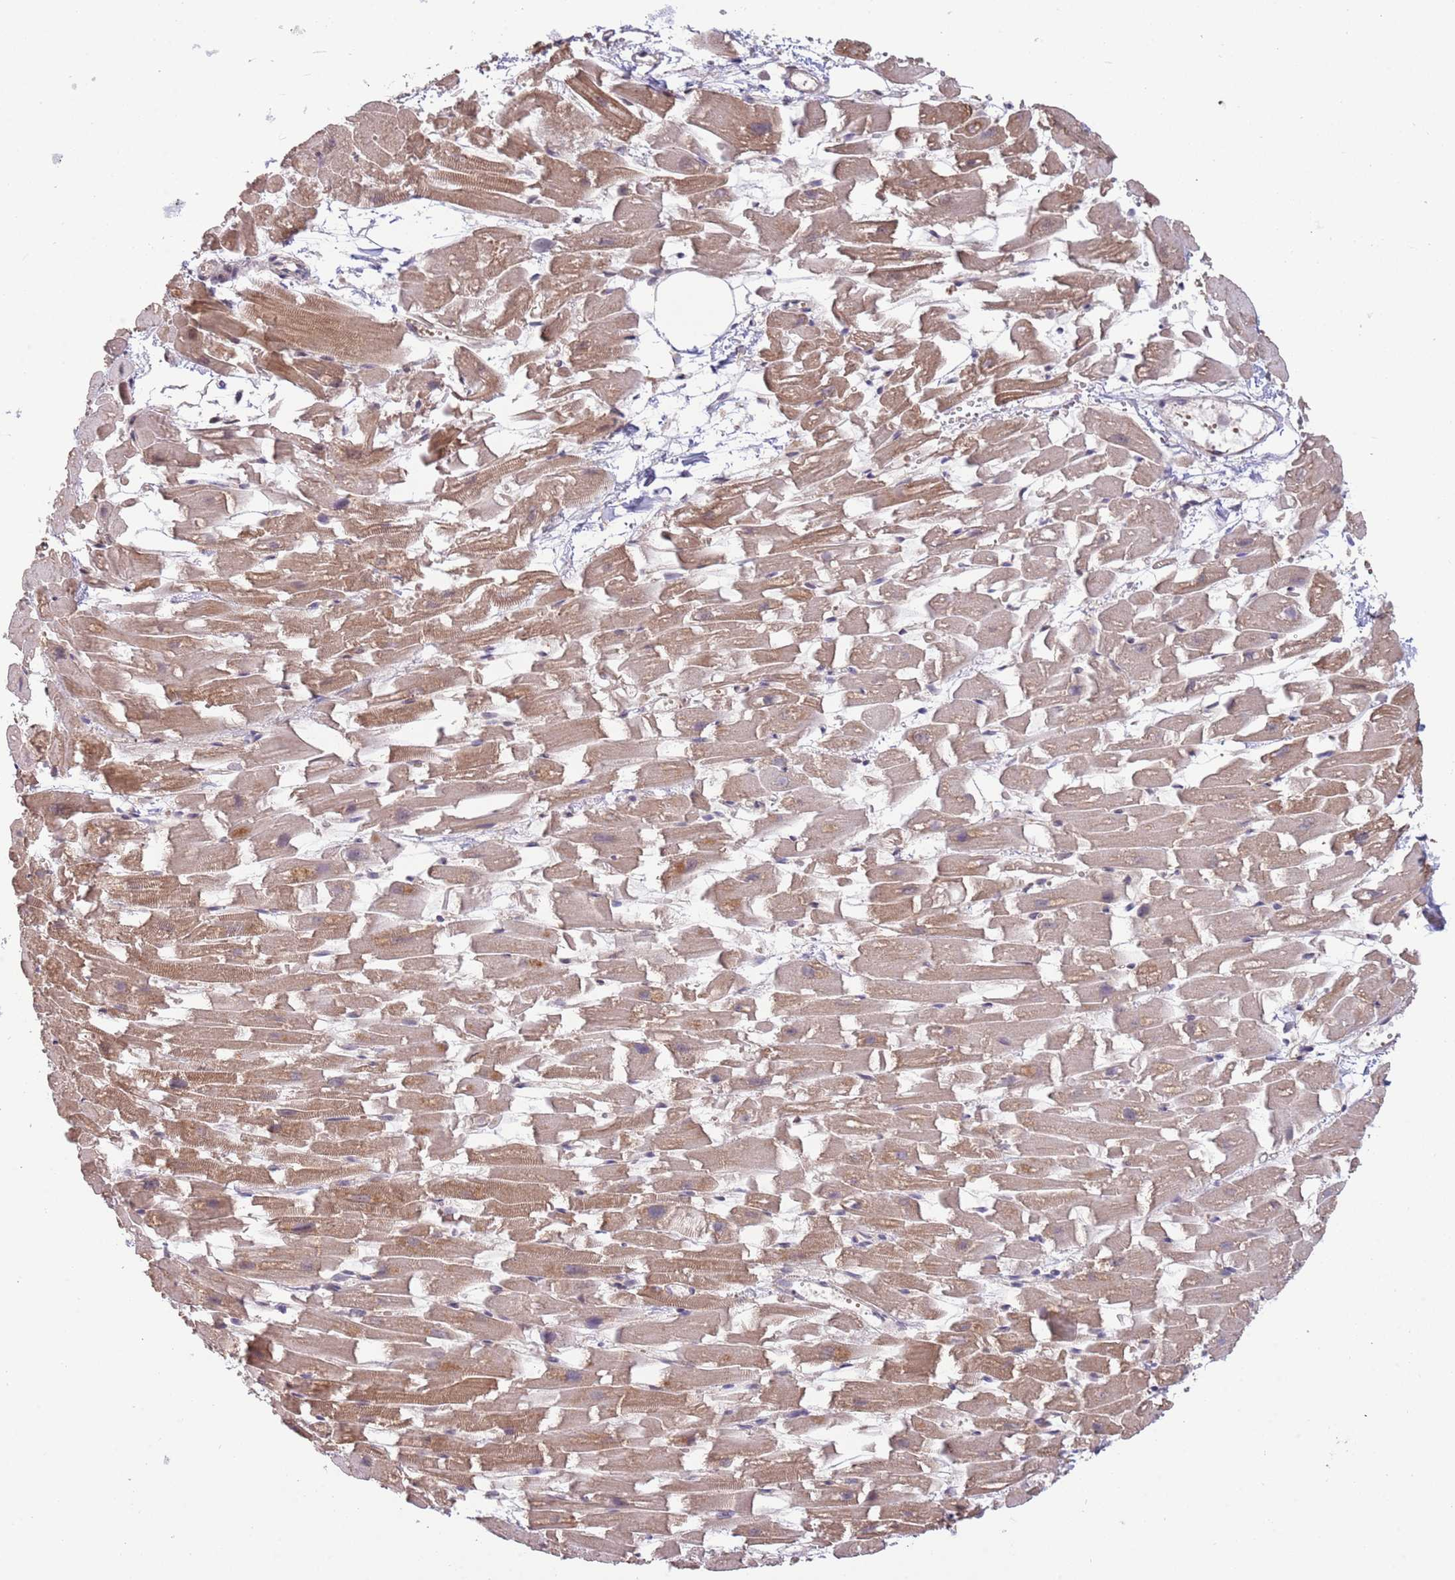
{"staining": {"intensity": "moderate", "quantity": ">75%", "location": "cytoplasmic/membranous,nuclear"}, "tissue": "heart muscle", "cell_type": "Cardiomyocytes", "image_type": "normal", "snomed": [{"axis": "morphology", "description": "Normal tissue, NOS"}, {"axis": "topography", "description": "Heart"}], "caption": "Approximately >75% of cardiomyocytes in unremarkable heart muscle show moderate cytoplasmic/membranous,nuclear protein positivity as visualized by brown immunohistochemical staining.", "gene": "ZBTB7A", "patient": {"sex": "female", "age": 64}}